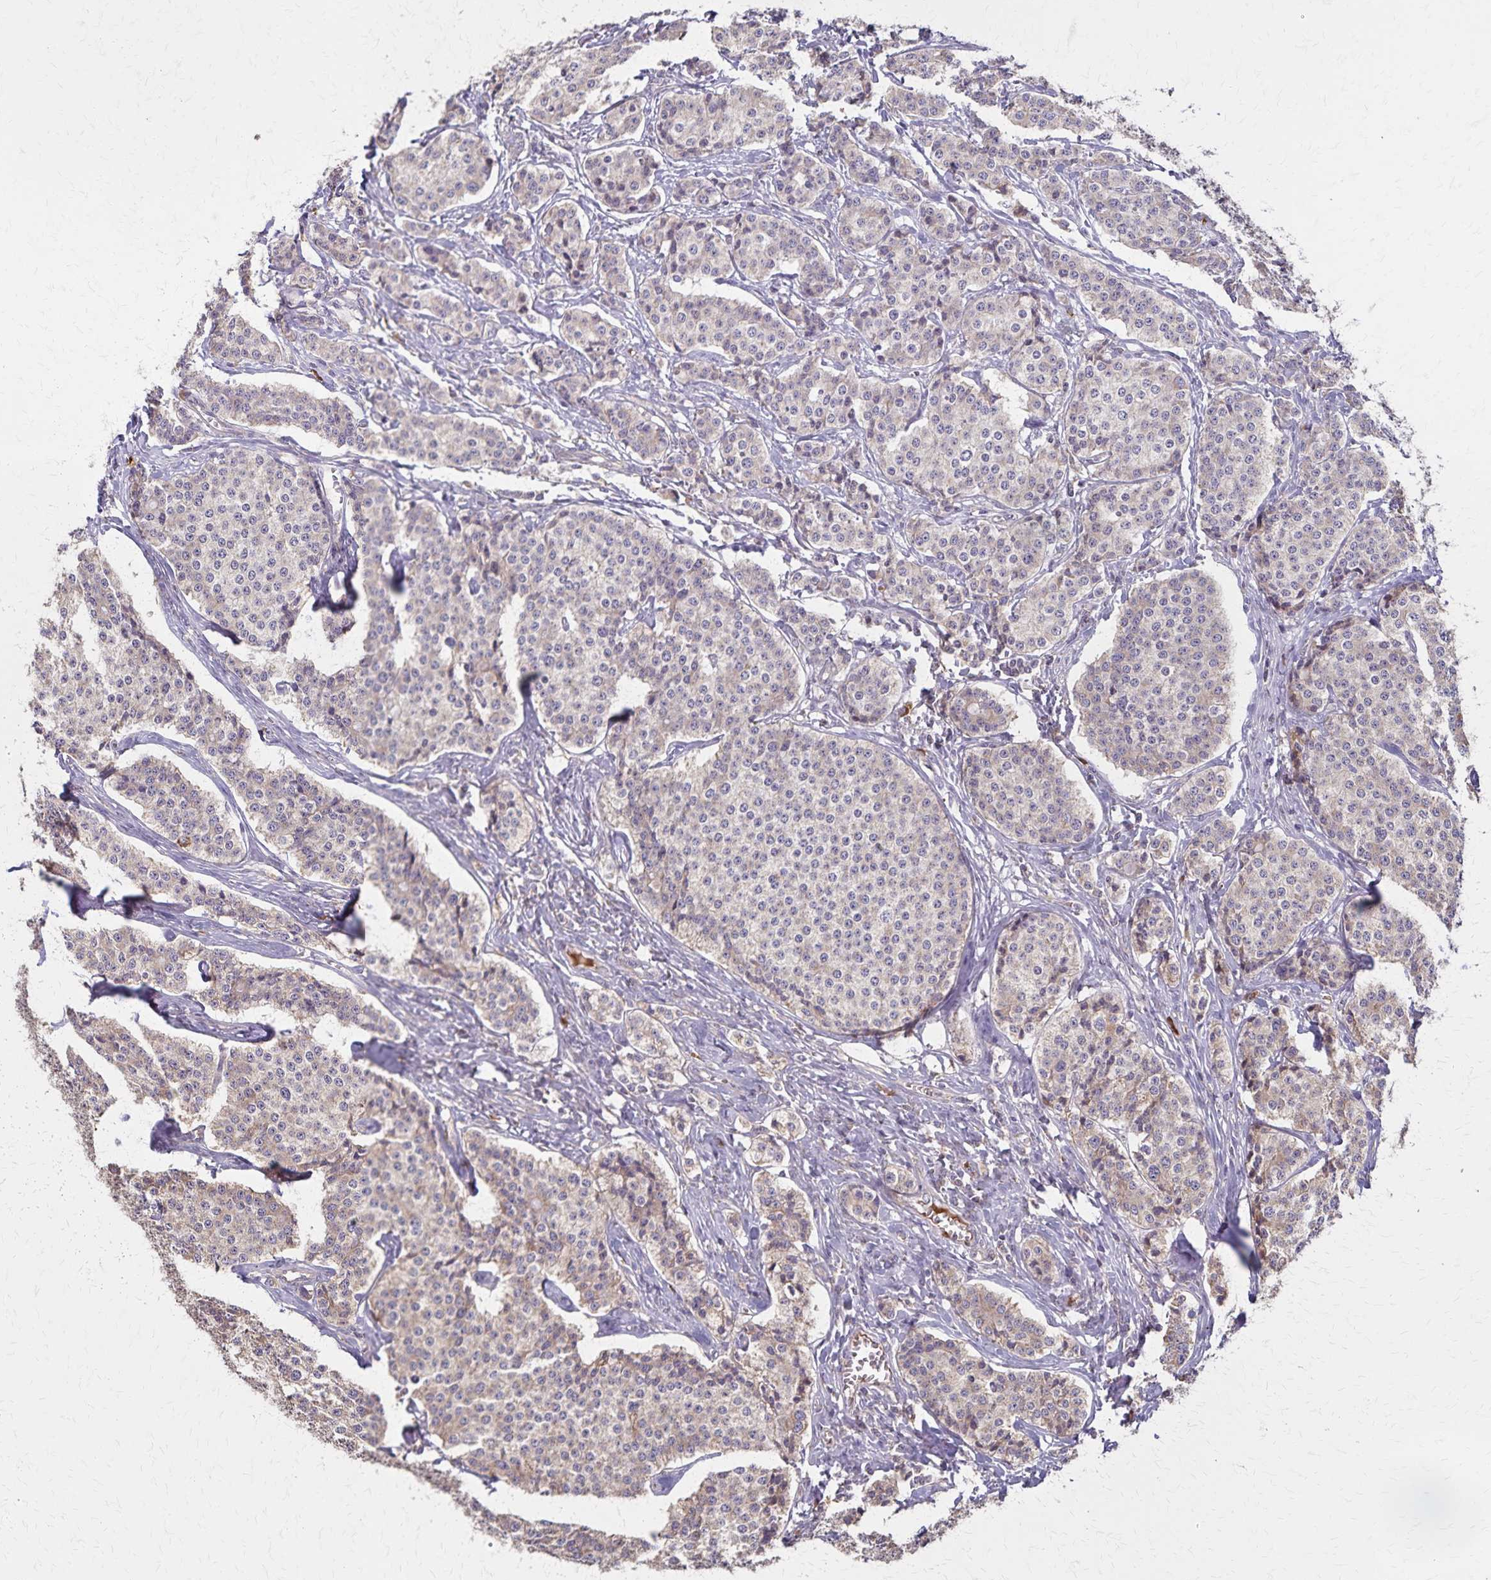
{"staining": {"intensity": "weak", "quantity": "25%-75%", "location": "cytoplasmic/membranous"}, "tissue": "carcinoid", "cell_type": "Tumor cells", "image_type": "cancer", "snomed": [{"axis": "morphology", "description": "Carcinoid, malignant, NOS"}, {"axis": "topography", "description": "Small intestine"}], "caption": "Immunohistochemistry staining of carcinoid, which exhibits low levels of weak cytoplasmic/membranous staining in about 25%-75% of tumor cells indicating weak cytoplasmic/membranous protein staining. The staining was performed using DAB (3,3'-diaminobenzidine) (brown) for protein detection and nuclei were counterstained in hematoxylin (blue).", "gene": "RNF10", "patient": {"sex": "female", "age": 64}}